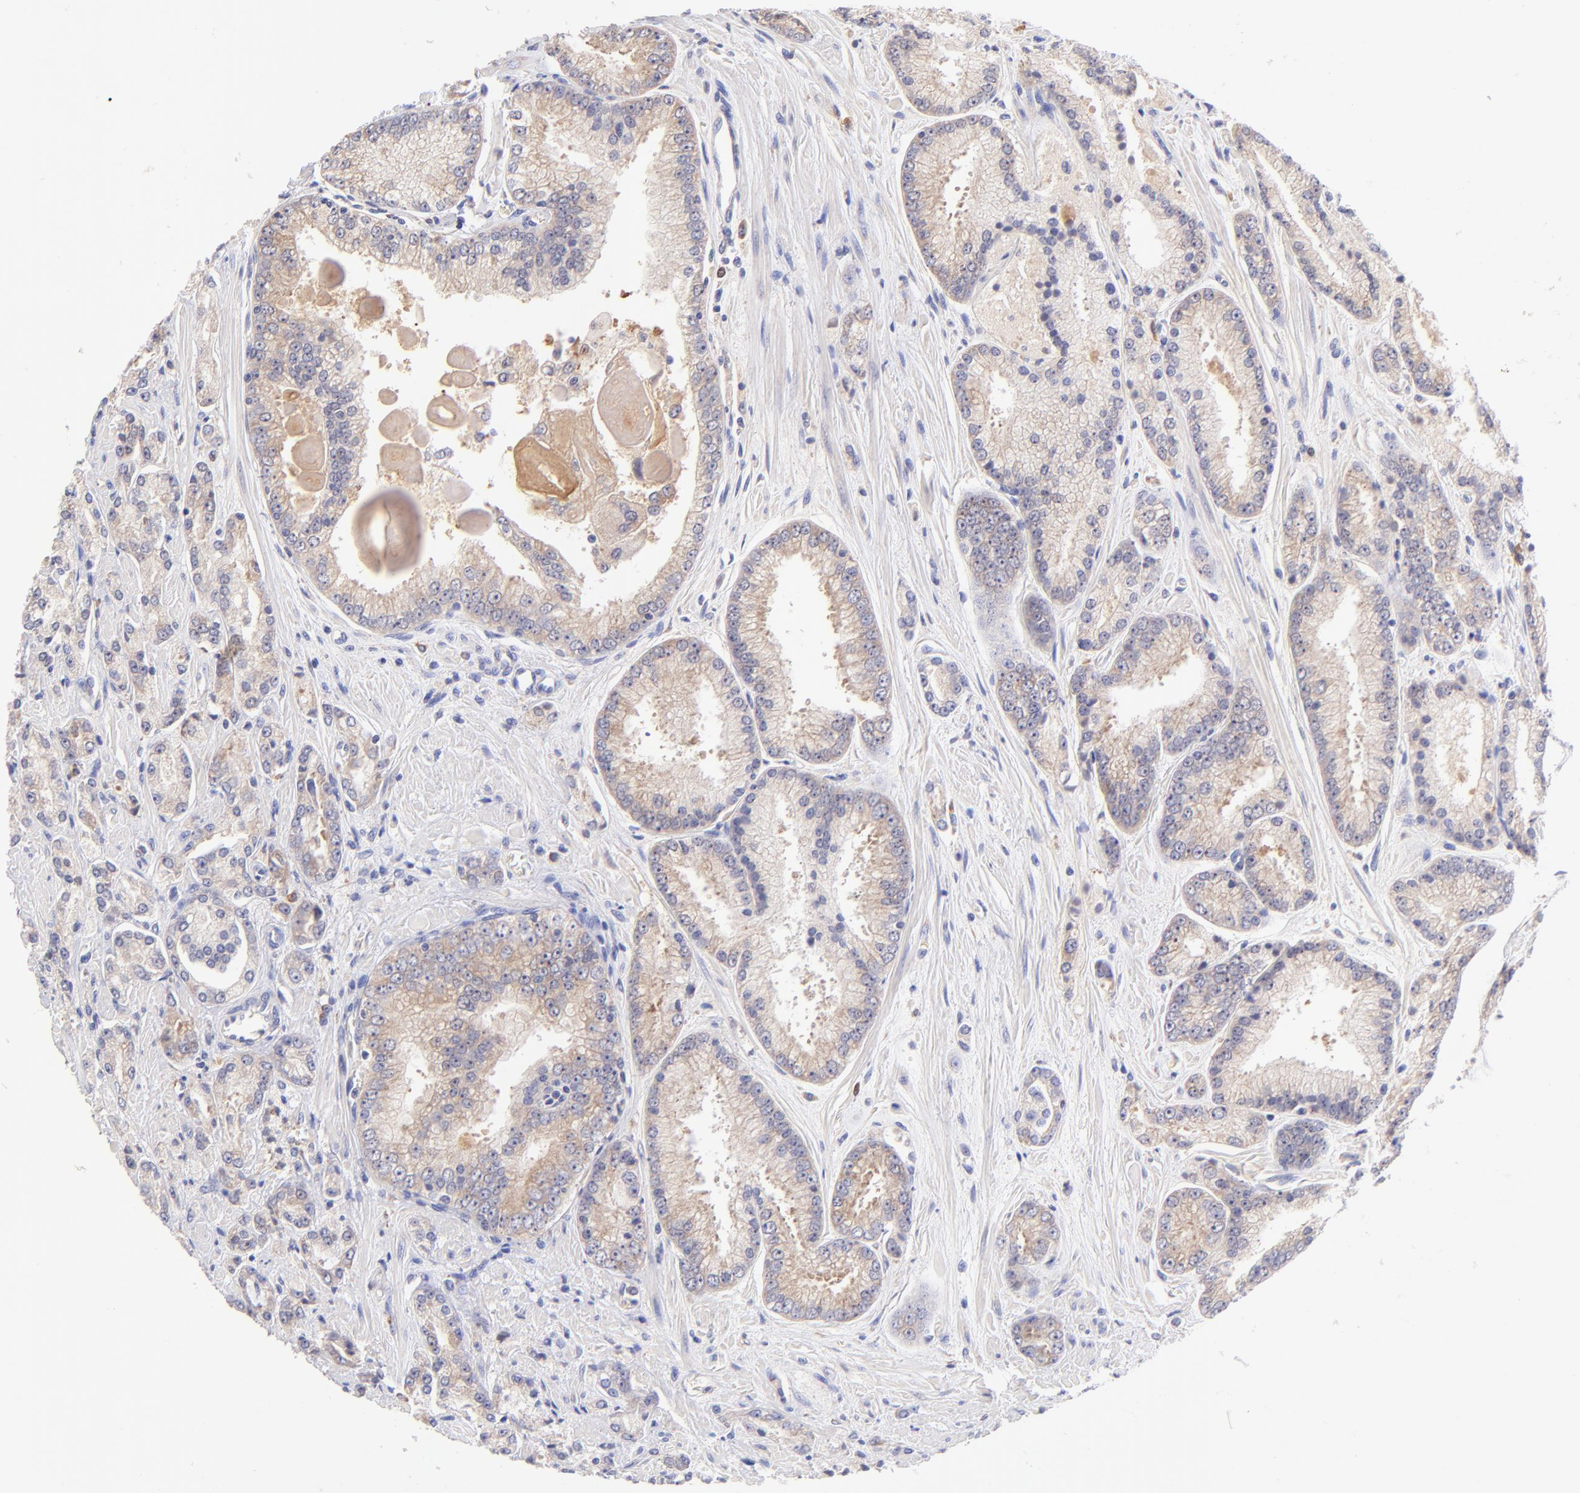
{"staining": {"intensity": "moderate", "quantity": ">75%", "location": "cytoplasmic/membranous"}, "tissue": "prostate cancer", "cell_type": "Tumor cells", "image_type": "cancer", "snomed": [{"axis": "morphology", "description": "Adenocarcinoma, High grade"}, {"axis": "topography", "description": "Prostate"}], "caption": "This is a photomicrograph of immunohistochemistry (IHC) staining of prostate cancer, which shows moderate expression in the cytoplasmic/membranous of tumor cells.", "gene": "RPL11", "patient": {"sex": "male", "age": 71}}